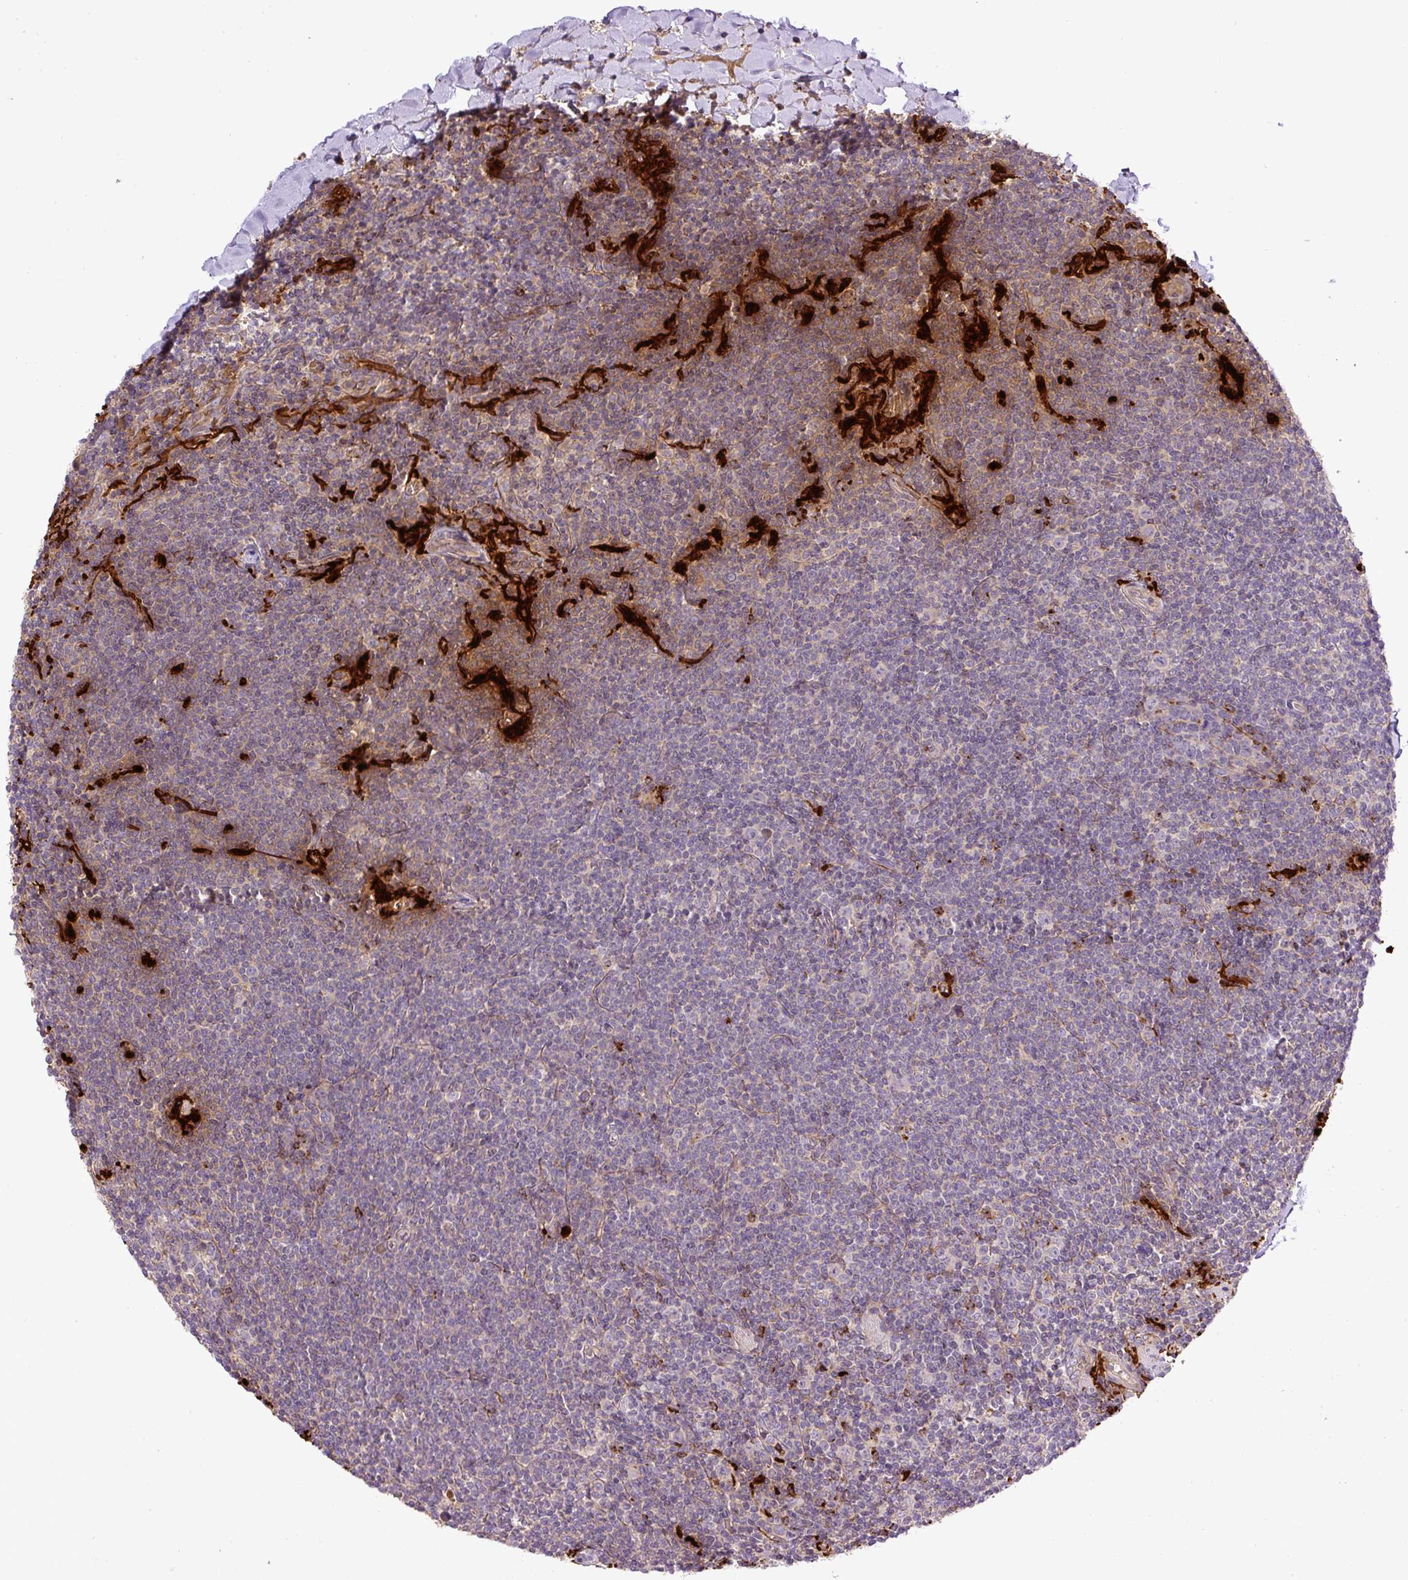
{"staining": {"intensity": "negative", "quantity": "none", "location": "none"}, "tissue": "lymphoma", "cell_type": "Tumor cells", "image_type": "cancer", "snomed": [{"axis": "morphology", "description": "Malignant lymphoma, non-Hodgkin's type, Low grade"}, {"axis": "topography", "description": "Lung"}], "caption": "This is an immunohistochemistry (IHC) photomicrograph of human lymphoma. There is no positivity in tumor cells.", "gene": "CXCL13", "patient": {"sex": "female", "age": 71}}